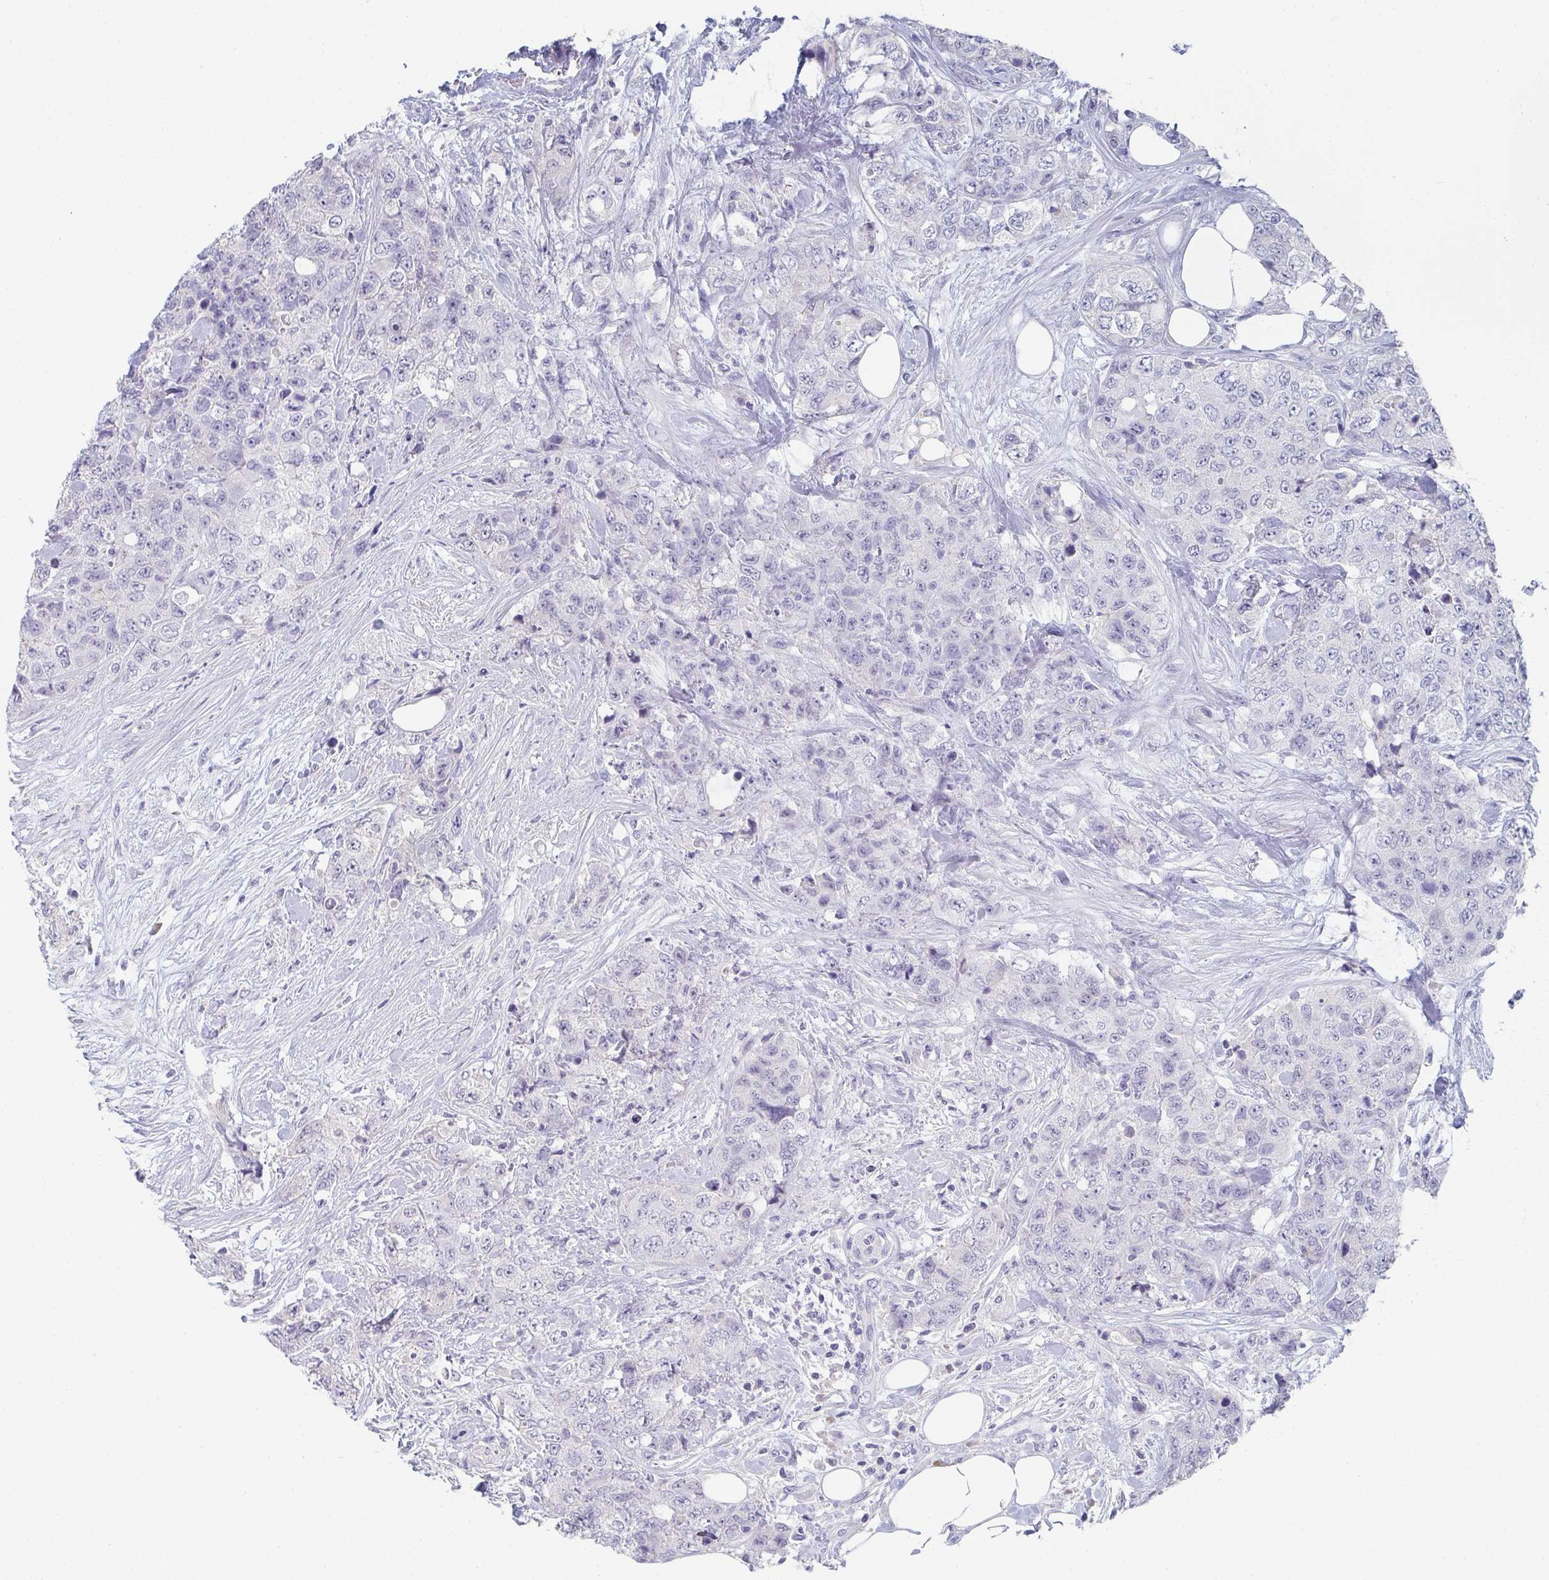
{"staining": {"intensity": "negative", "quantity": "none", "location": "none"}, "tissue": "urothelial cancer", "cell_type": "Tumor cells", "image_type": "cancer", "snomed": [{"axis": "morphology", "description": "Urothelial carcinoma, High grade"}, {"axis": "topography", "description": "Urinary bladder"}], "caption": "Immunohistochemical staining of human urothelial carcinoma (high-grade) reveals no significant staining in tumor cells.", "gene": "NOXRED1", "patient": {"sex": "female", "age": 78}}